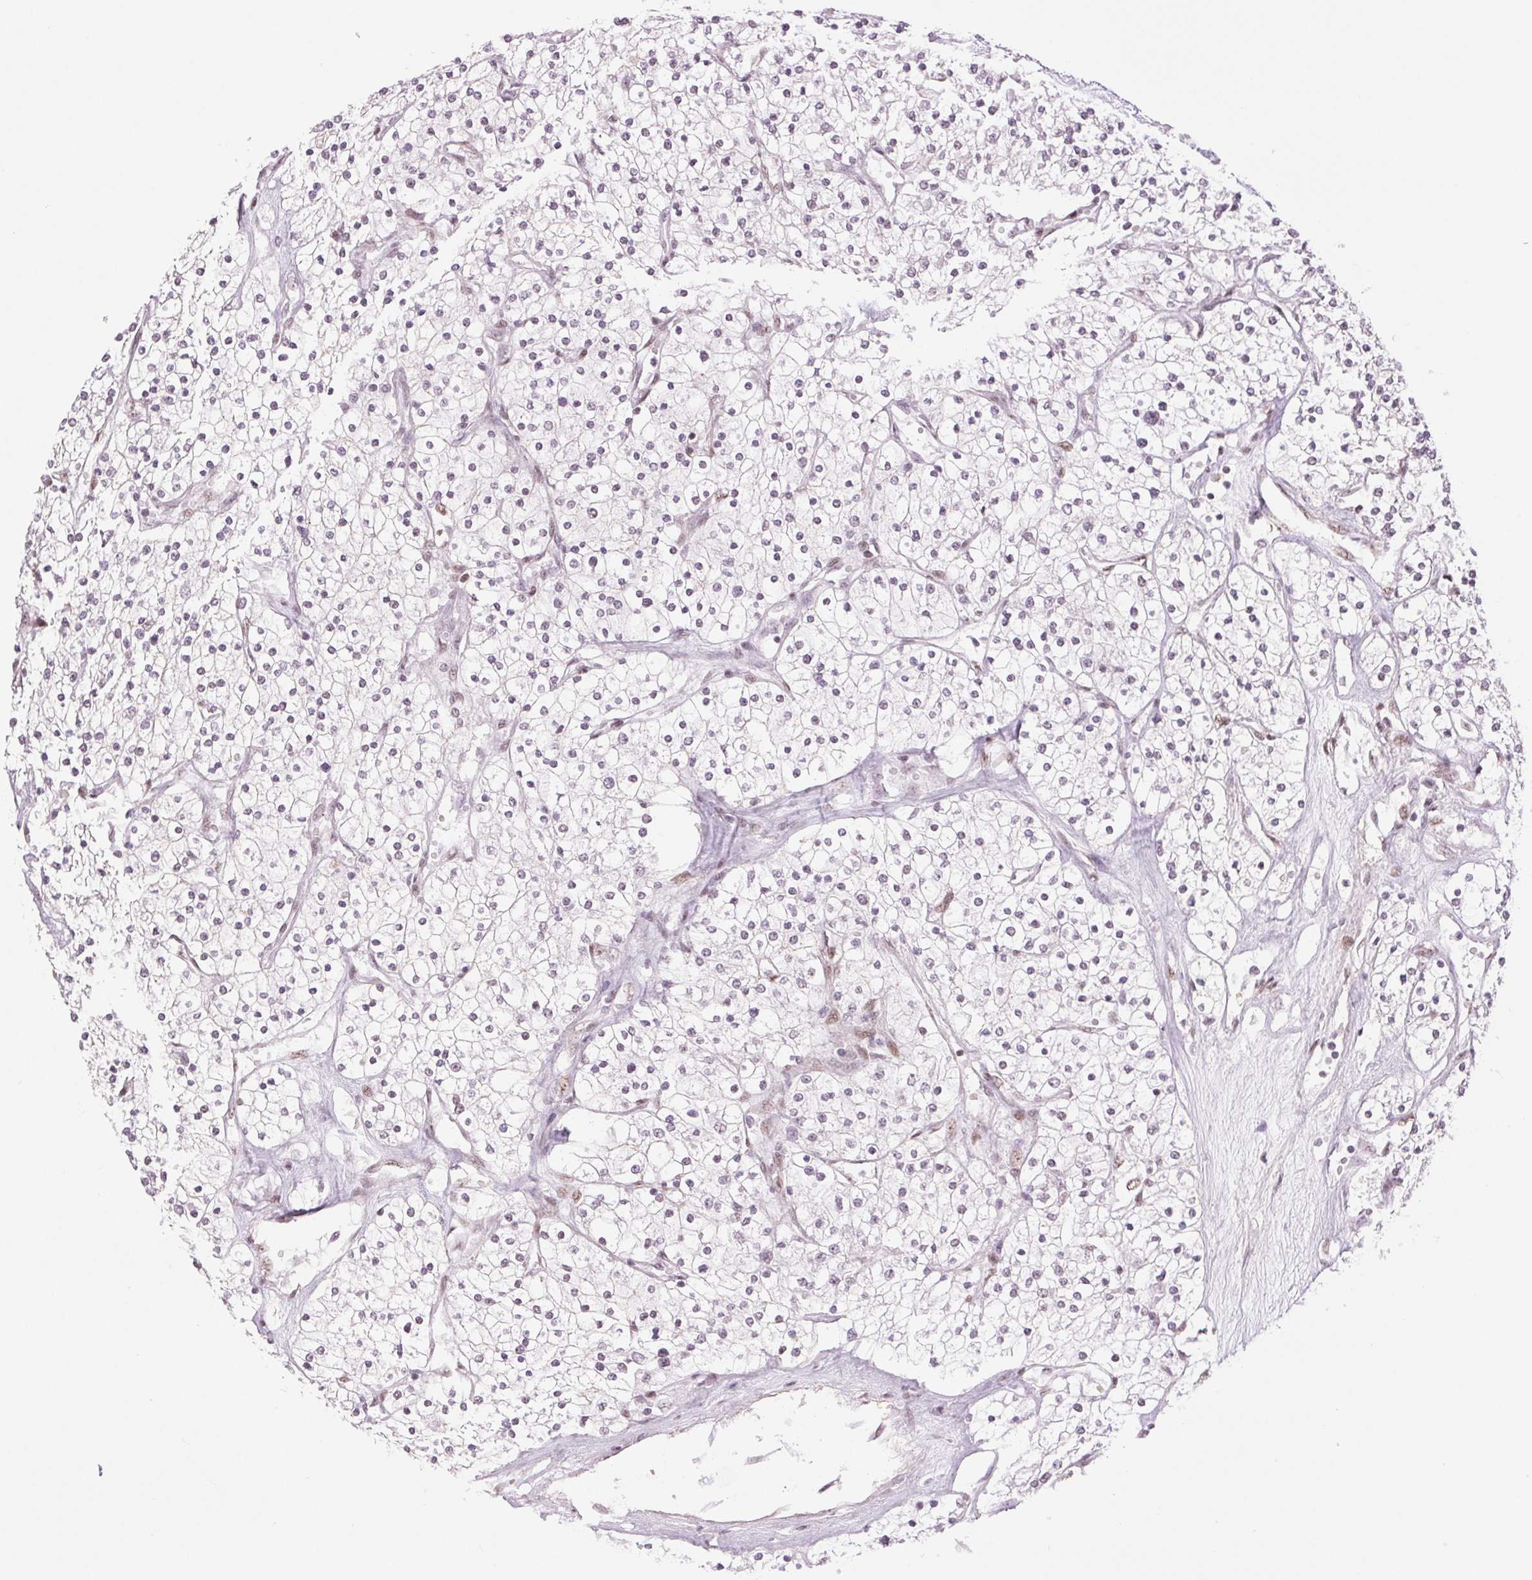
{"staining": {"intensity": "negative", "quantity": "none", "location": "none"}, "tissue": "renal cancer", "cell_type": "Tumor cells", "image_type": "cancer", "snomed": [{"axis": "morphology", "description": "Adenocarcinoma, NOS"}, {"axis": "topography", "description": "Kidney"}], "caption": "There is no significant positivity in tumor cells of adenocarcinoma (renal). Nuclei are stained in blue.", "gene": "ZFR2", "patient": {"sex": "male", "age": 80}}